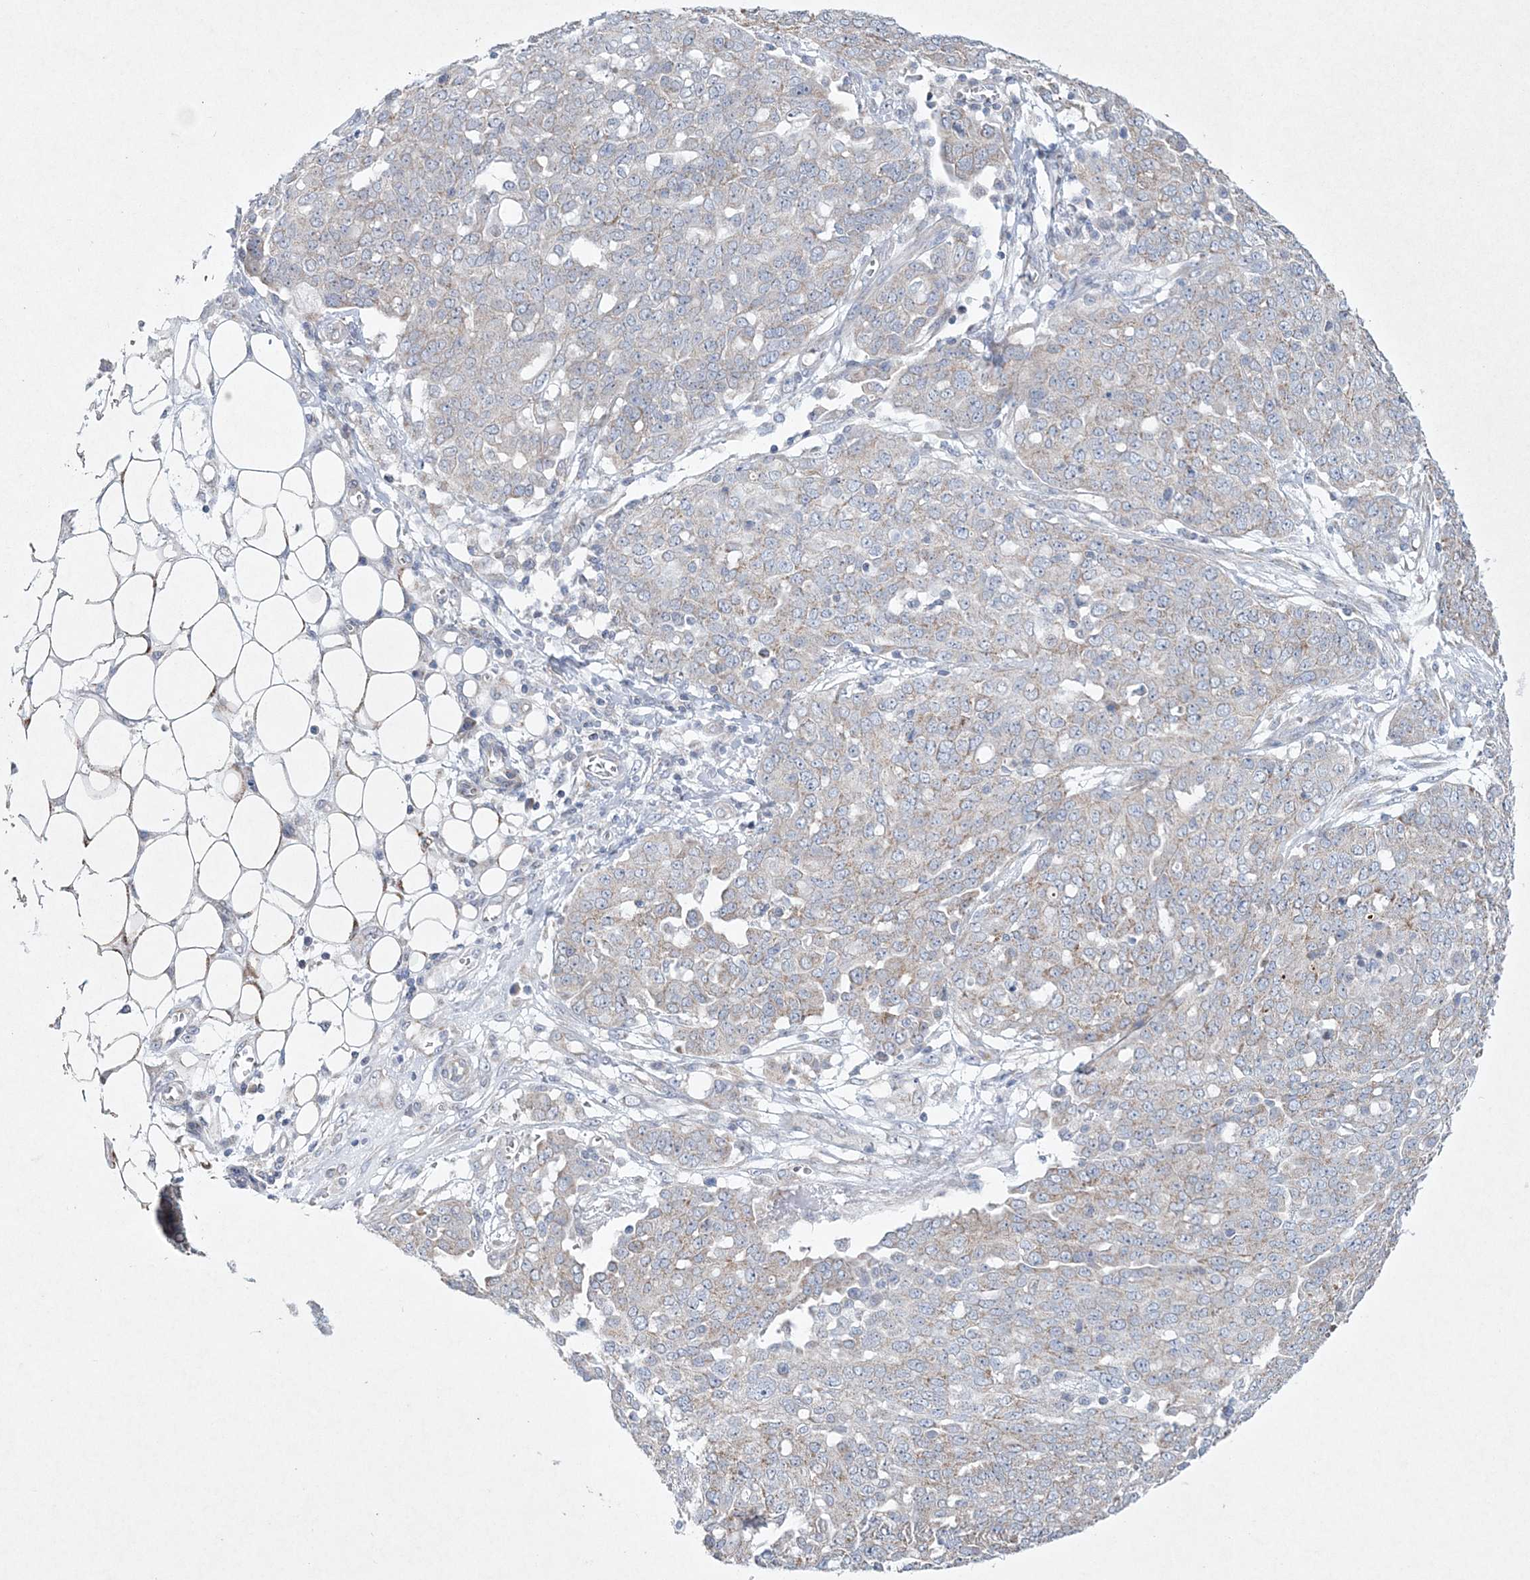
{"staining": {"intensity": "weak", "quantity": ">75%", "location": "cytoplasmic/membranous"}, "tissue": "ovarian cancer", "cell_type": "Tumor cells", "image_type": "cancer", "snomed": [{"axis": "morphology", "description": "Cystadenocarcinoma, serous, NOS"}, {"axis": "topography", "description": "Soft tissue"}, {"axis": "topography", "description": "Ovary"}], "caption": "Human serous cystadenocarcinoma (ovarian) stained with a protein marker shows weak staining in tumor cells.", "gene": "CES4A", "patient": {"sex": "female", "age": 57}}